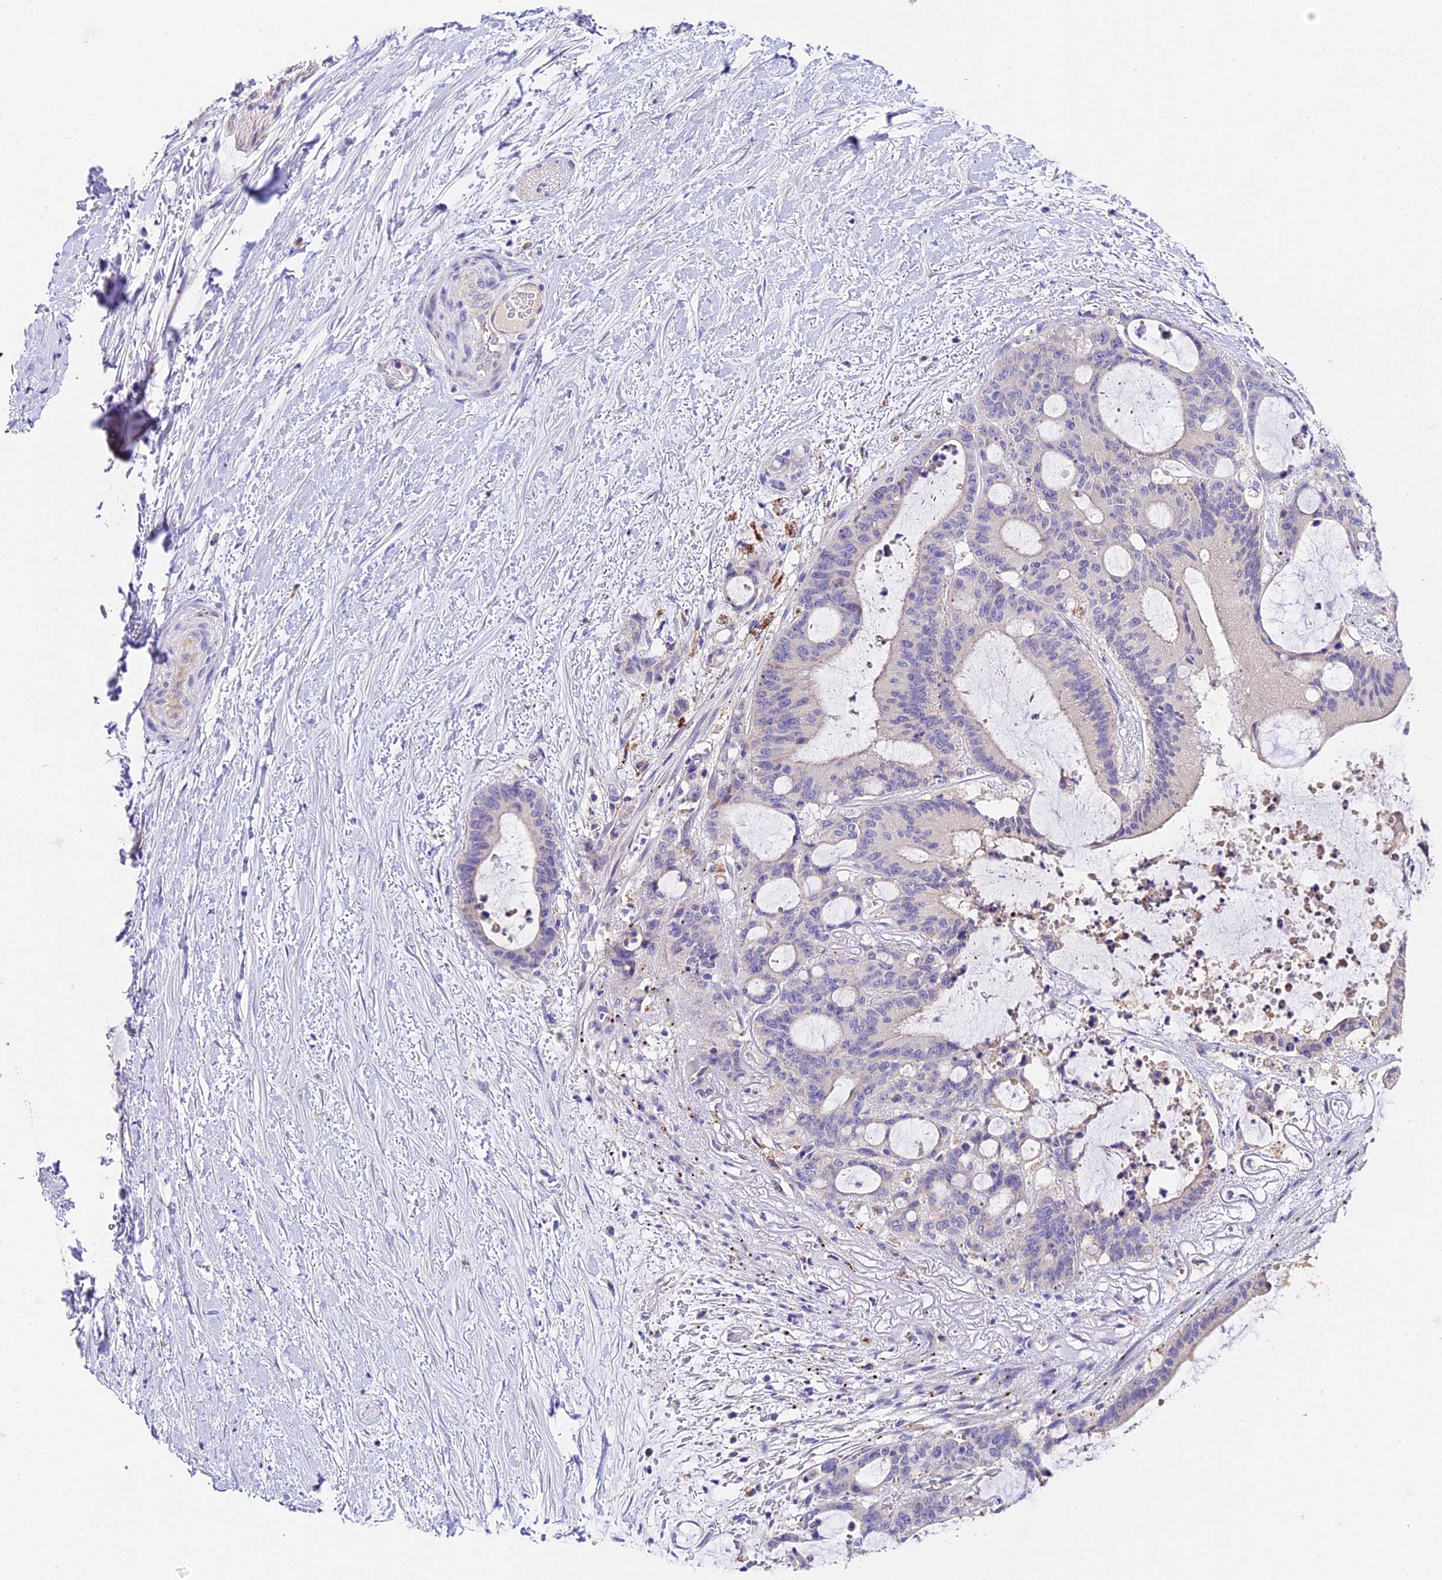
{"staining": {"intensity": "negative", "quantity": "none", "location": "none"}, "tissue": "liver cancer", "cell_type": "Tumor cells", "image_type": "cancer", "snomed": [{"axis": "morphology", "description": "Normal tissue, NOS"}, {"axis": "morphology", "description": "Cholangiocarcinoma"}, {"axis": "topography", "description": "Liver"}, {"axis": "topography", "description": "Peripheral nerve tissue"}], "caption": "IHC of human liver cancer (cholangiocarcinoma) shows no positivity in tumor cells. (DAB (3,3'-diaminobenzidine) IHC, high magnification).", "gene": "LYPD6", "patient": {"sex": "female", "age": 73}}